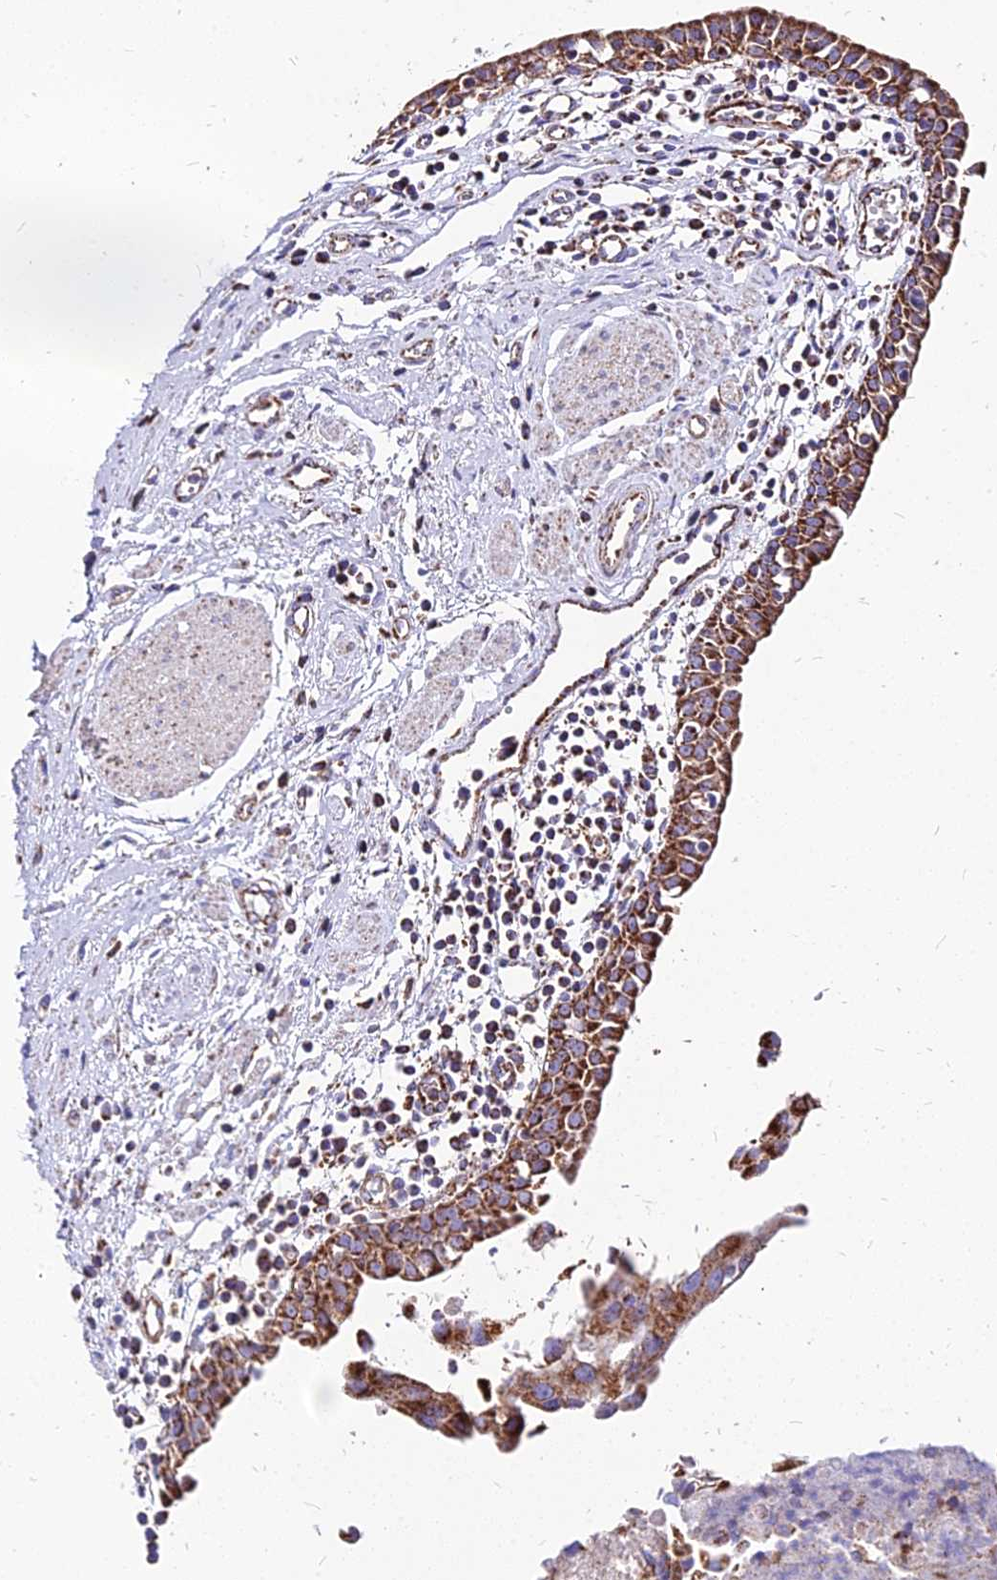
{"staining": {"intensity": "strong", "quantity": ">75%", "location": "cytoplasmic/membranous"}, "tissue": "urothelial cancer", "cell_type": "Tumor cells", "image_type": "cancer", "snomed": [{"axis": "morphology", "description": "Urothelial carcinoma, High grade"}, {"axis": "topography", "description": "Urinary bladder"}], "caption": "An immunohistochemistry (IHC) photomicrograph of neoplastic tissue is shown. Protein staining in brown shows strong cytoplasmic/membranous positivity in high-grade urothelial carcinoma within tumor cells.", "gene": "DLD", "patient": {"sex": "female", "age": 85}}